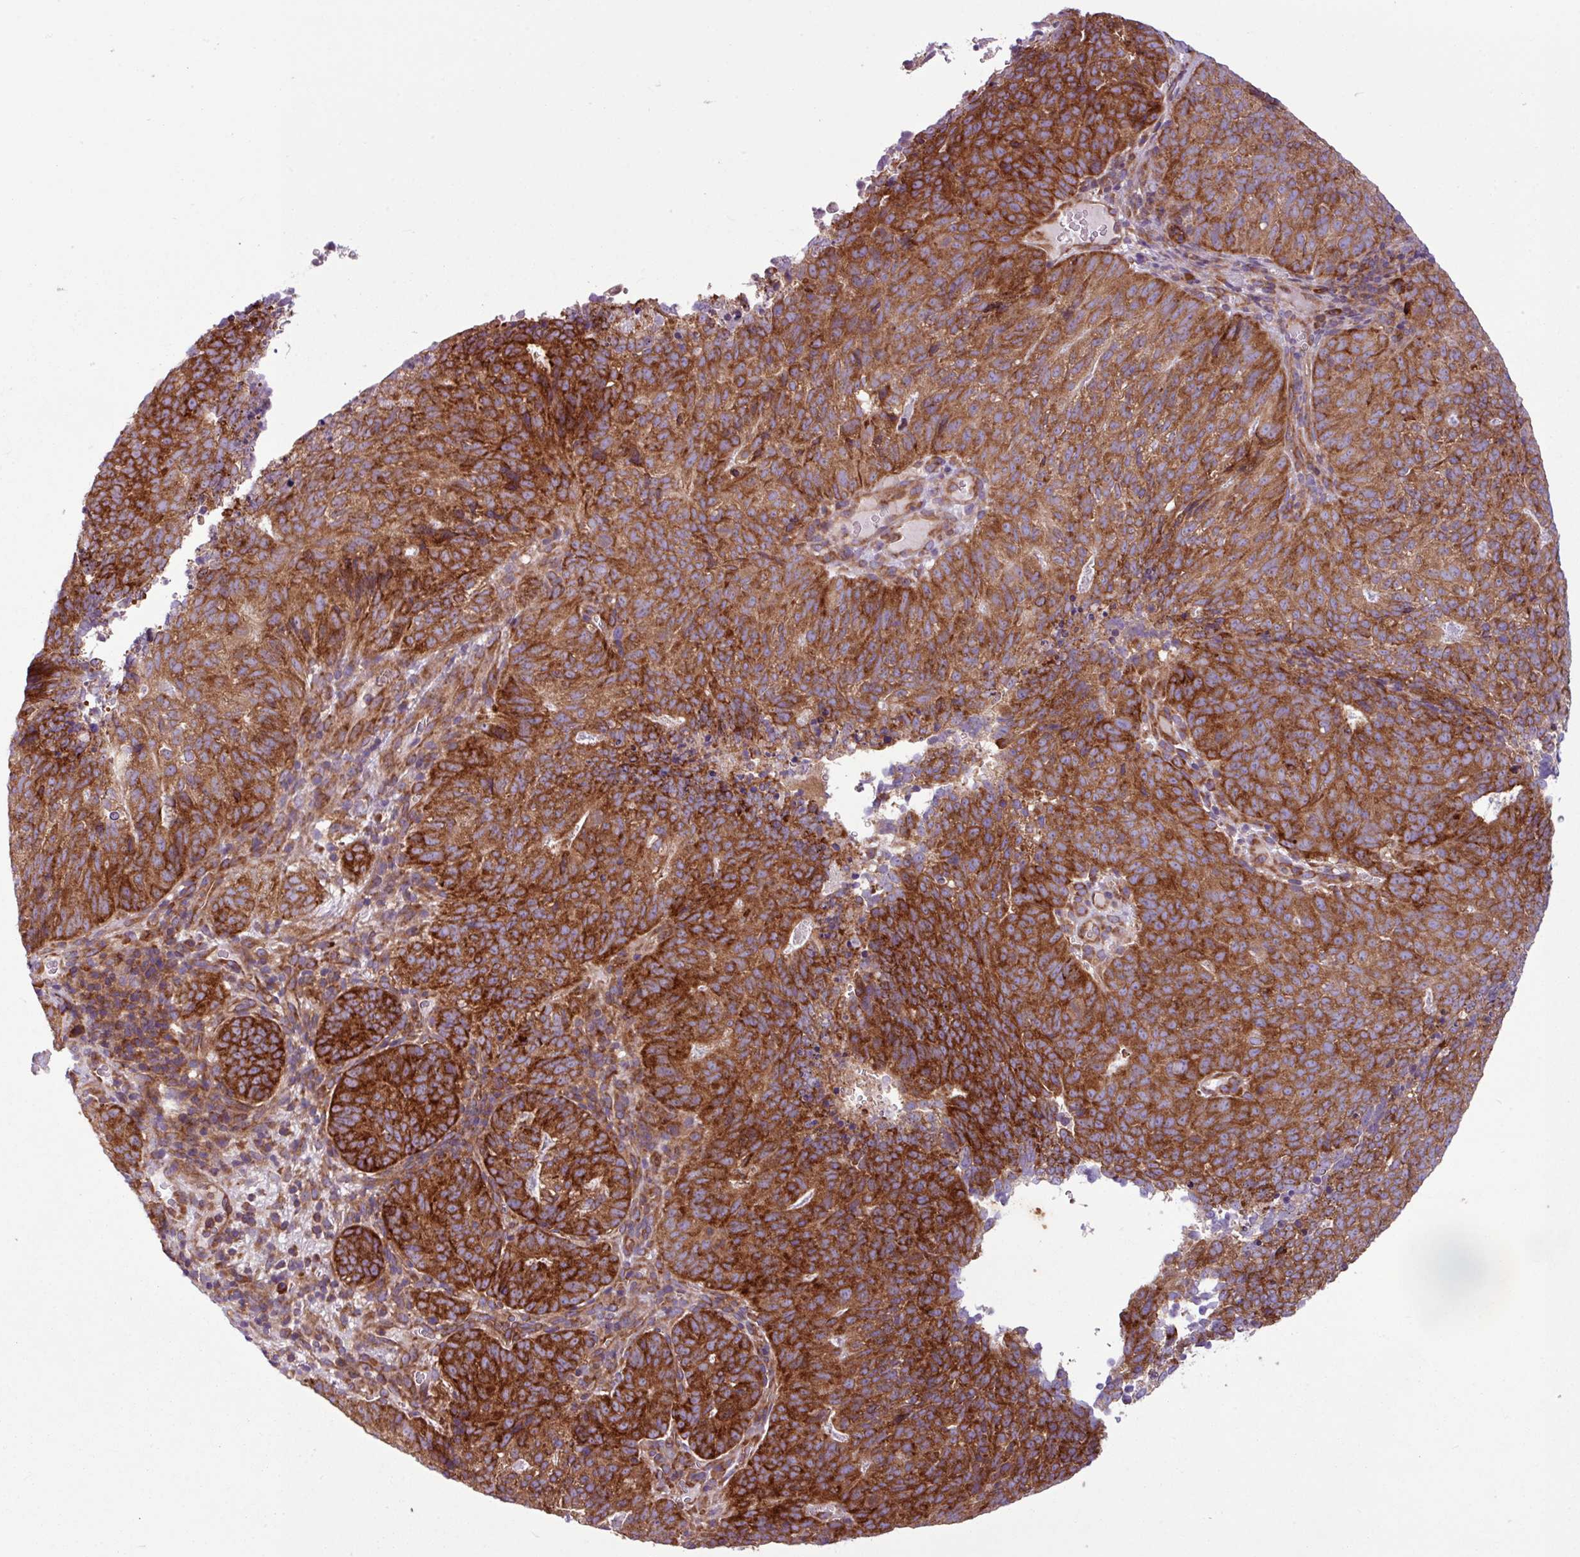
{"staining": {"intensity": "strong", "quantity": ">75%", "location": "cytoplasmic/membranous"}, "tissue": "cervical cancer", "cell_type": "Tumor cells", "image_type": "cancer", "snomed": [{"axis": "morphology", "description": "Adenocarcinoma, NOS"}, {"axis": "topography", "description": "Cervix"}], "caption": "DAB immunohistochemical staining of cervical cancer displays strong cytoplasmic/membranous protein staining in about >75% of tumor cells.", "gene": "MROH2A", "patient": {"sex": "female", "age": 38}}